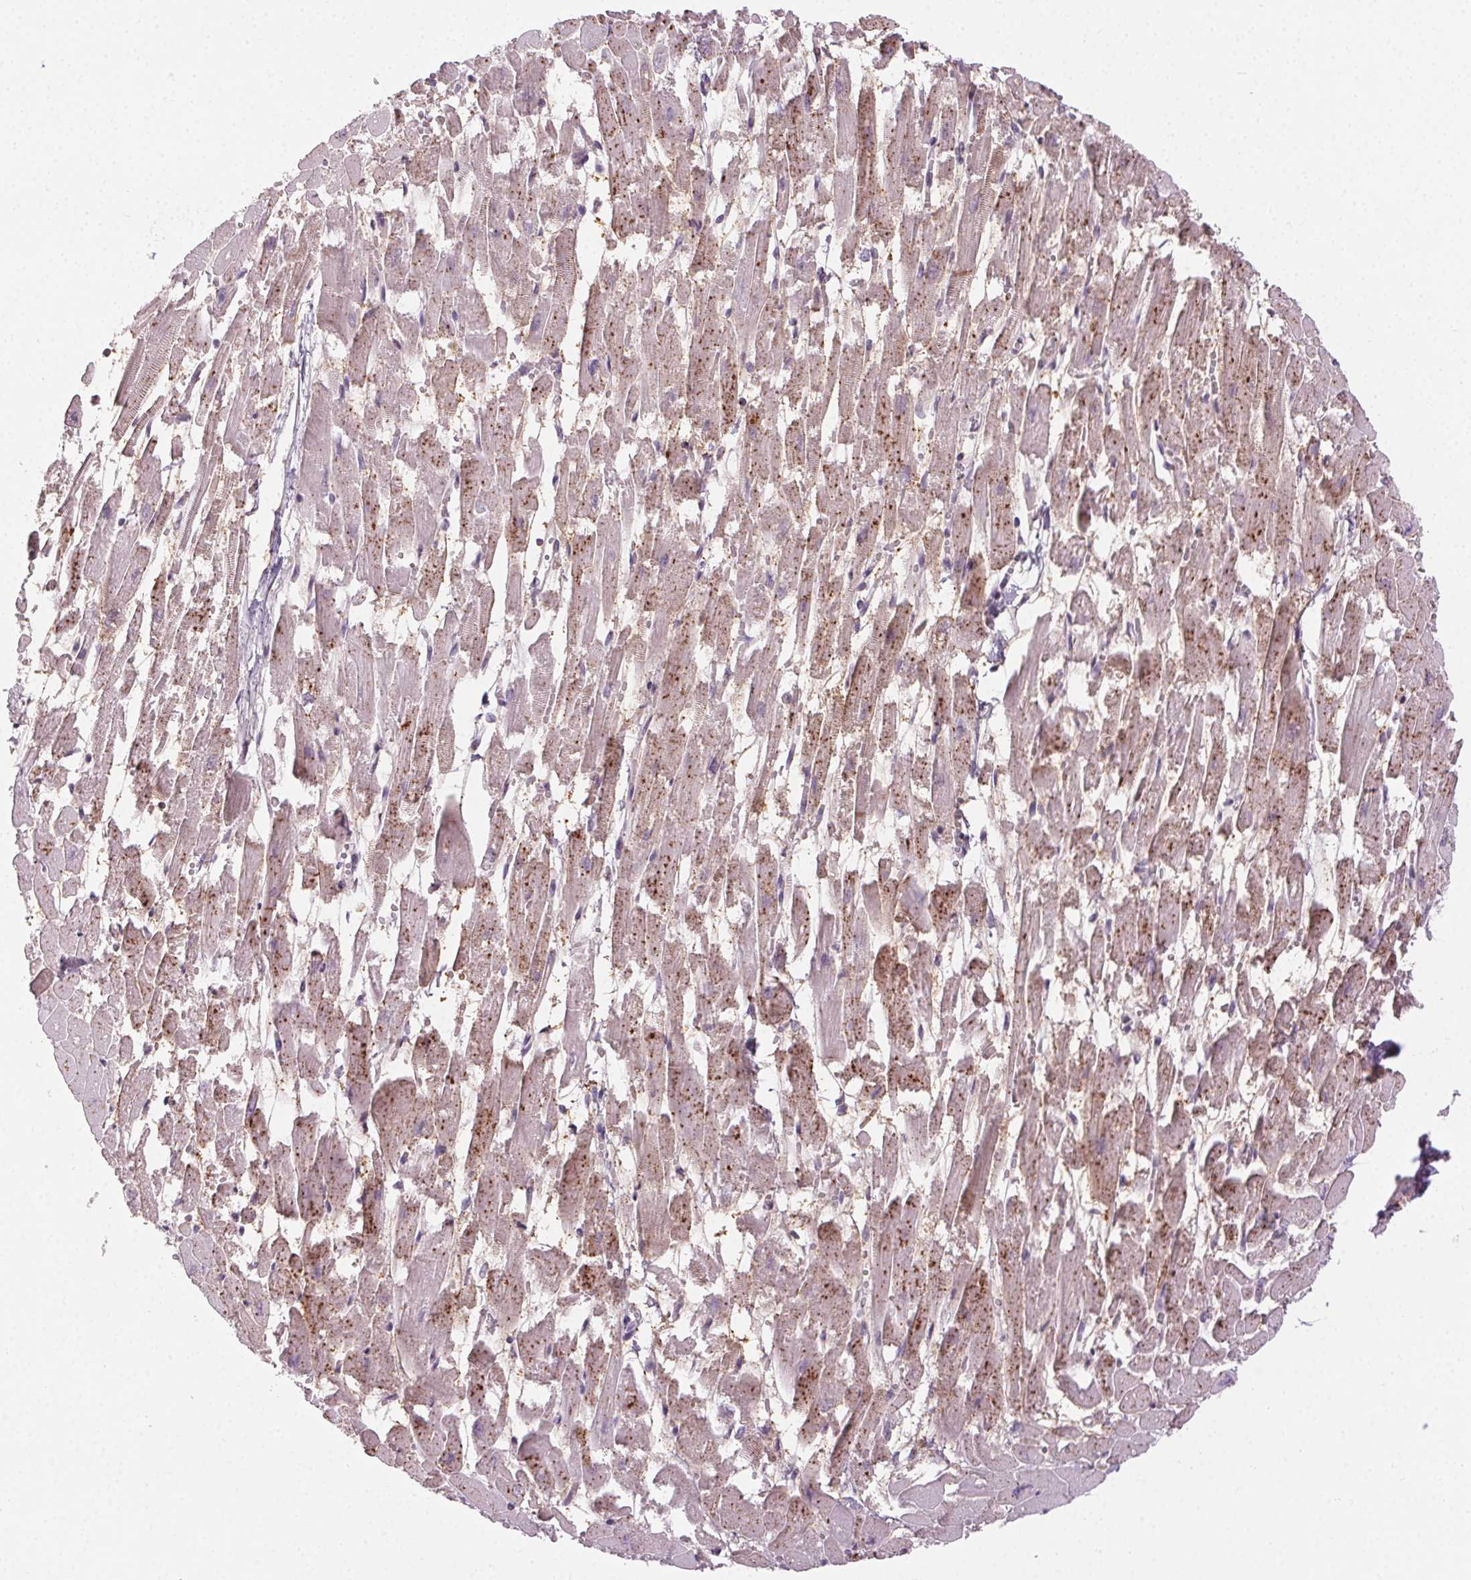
{"staining": {"intensity": "weak", "quantity": "25%-75%", "location": "cytoplasmic/membranous"}, "tissue": "heart muscle", "cell_type": "Cardiomyocytes", "image_type": "normal", "snomed": [{"axis": "morphology", "description": "Normal tissue, NOS"}, {"axis": "topography", "description": "Heart"}], "caption": "Benign heart muscle exhibits weak cytoplasmic/membranous expression in about 25%-75% of cardiomyocytes, visualized by immunohistochemistry.", "gene": "FAM168A", "patient": {"sex": "female", "age": 52}}